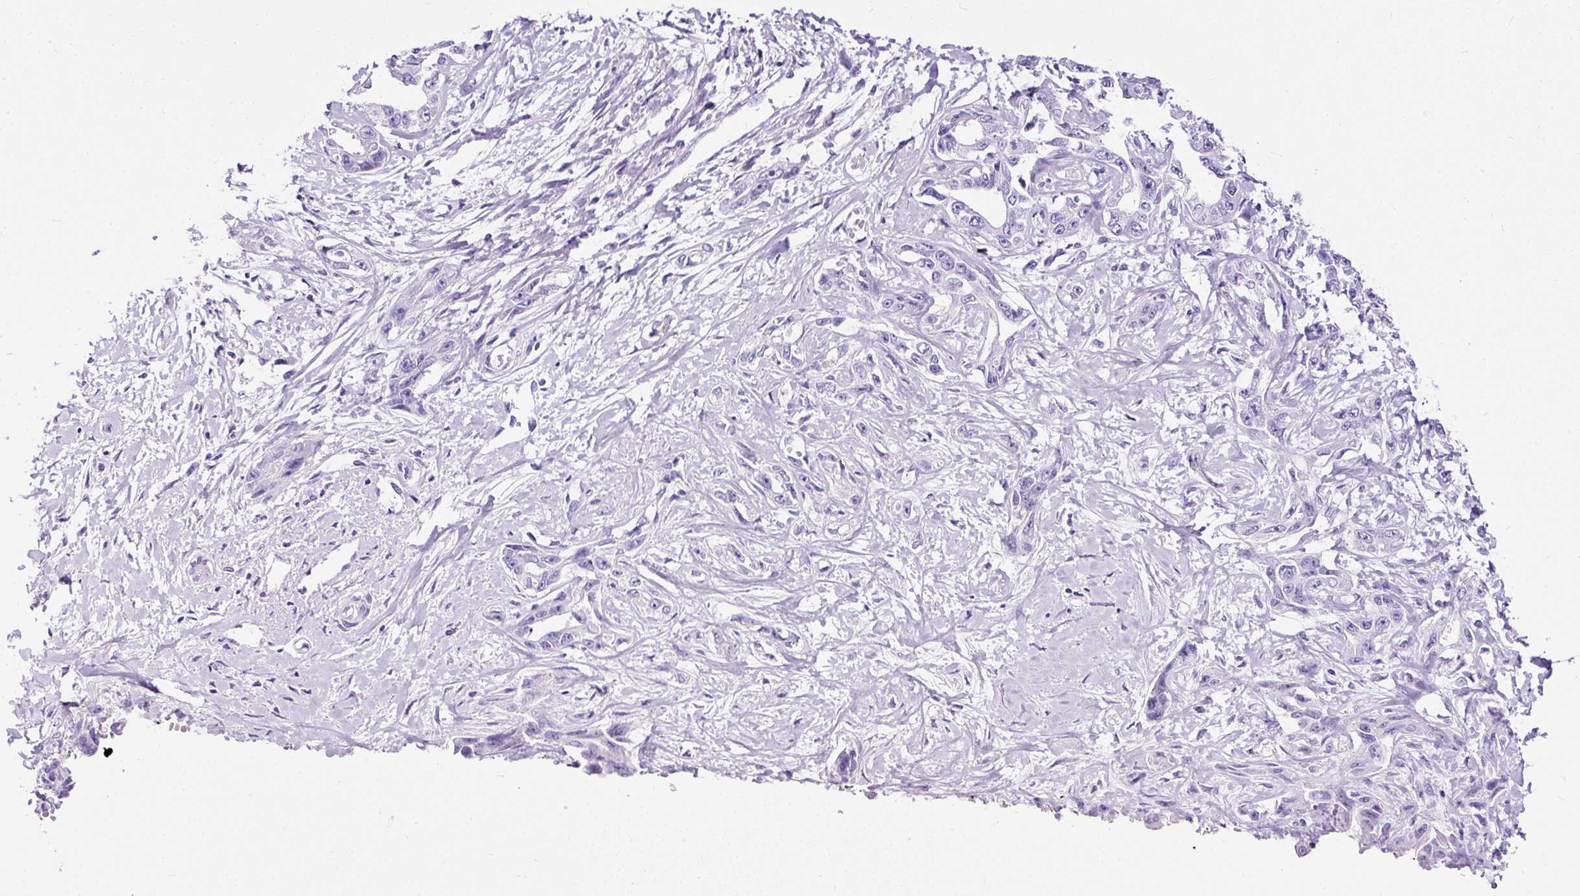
{"staining": {"intensity": "negative", "quantity": "none", "location": "none"}, "tissue": "liver cancer", "cell_type": "Tumor cells", "image_type": "cancer", "snomed": [{"axis": "morphology", "description": "Cholangiocarcinoma"}, {"axis": "topography", "description": "Liver"}], "caption": "High magnification brightfield microscopy of cholangiocarcinoma (liver) stained with DAB (brown) and counterstained with hematoxylin (blue): tumor cells show no significant positivity.", "gene": "STOX2", "patient": {"sex": "male", "age": 59}}